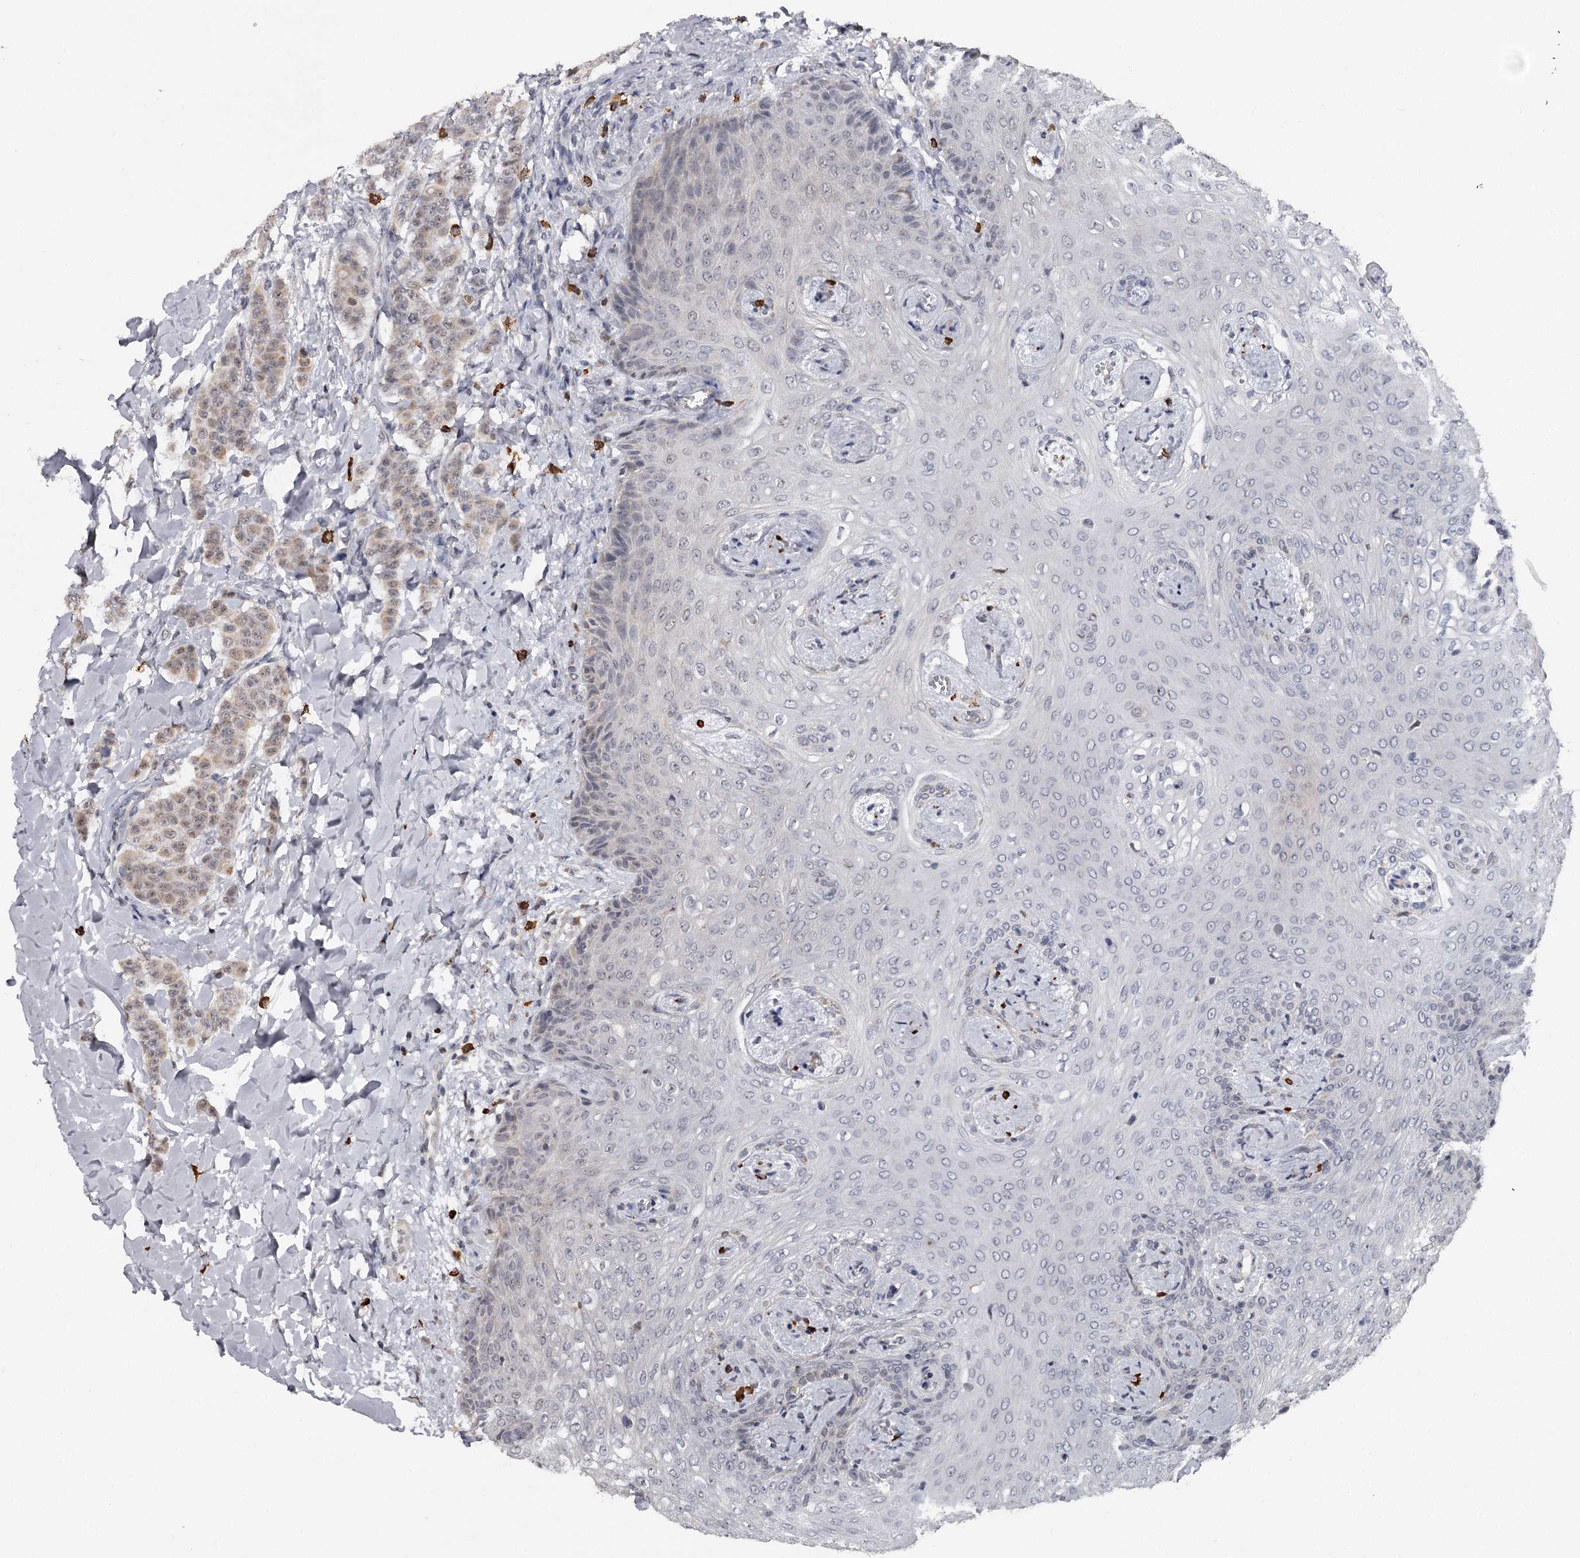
{"staining": {"intensity": "weak", "quantity": ">75%", "location": "cytoplasmic/membranous,nuclear"}, "tissue": "breast cancer", "cell_type": "Tumor cells", "image_type": "cancer", "snomed": [{"axis": "morphology", "description": "Duct carcinoma"}, {"axis": "topography", "description": "Breast"}], "caption": "A high-resolution photomicrograph shows immunohistochemistry staining of breast cancer, which demonstrates weak cytoplasmic/membranous and nuclear expression in about >75% of tumor cells. The protein is shown in brown color, while the nuclei are stained blue.", "gene": "GTSF1", "patient": {"sex": "female", "age": 40}}